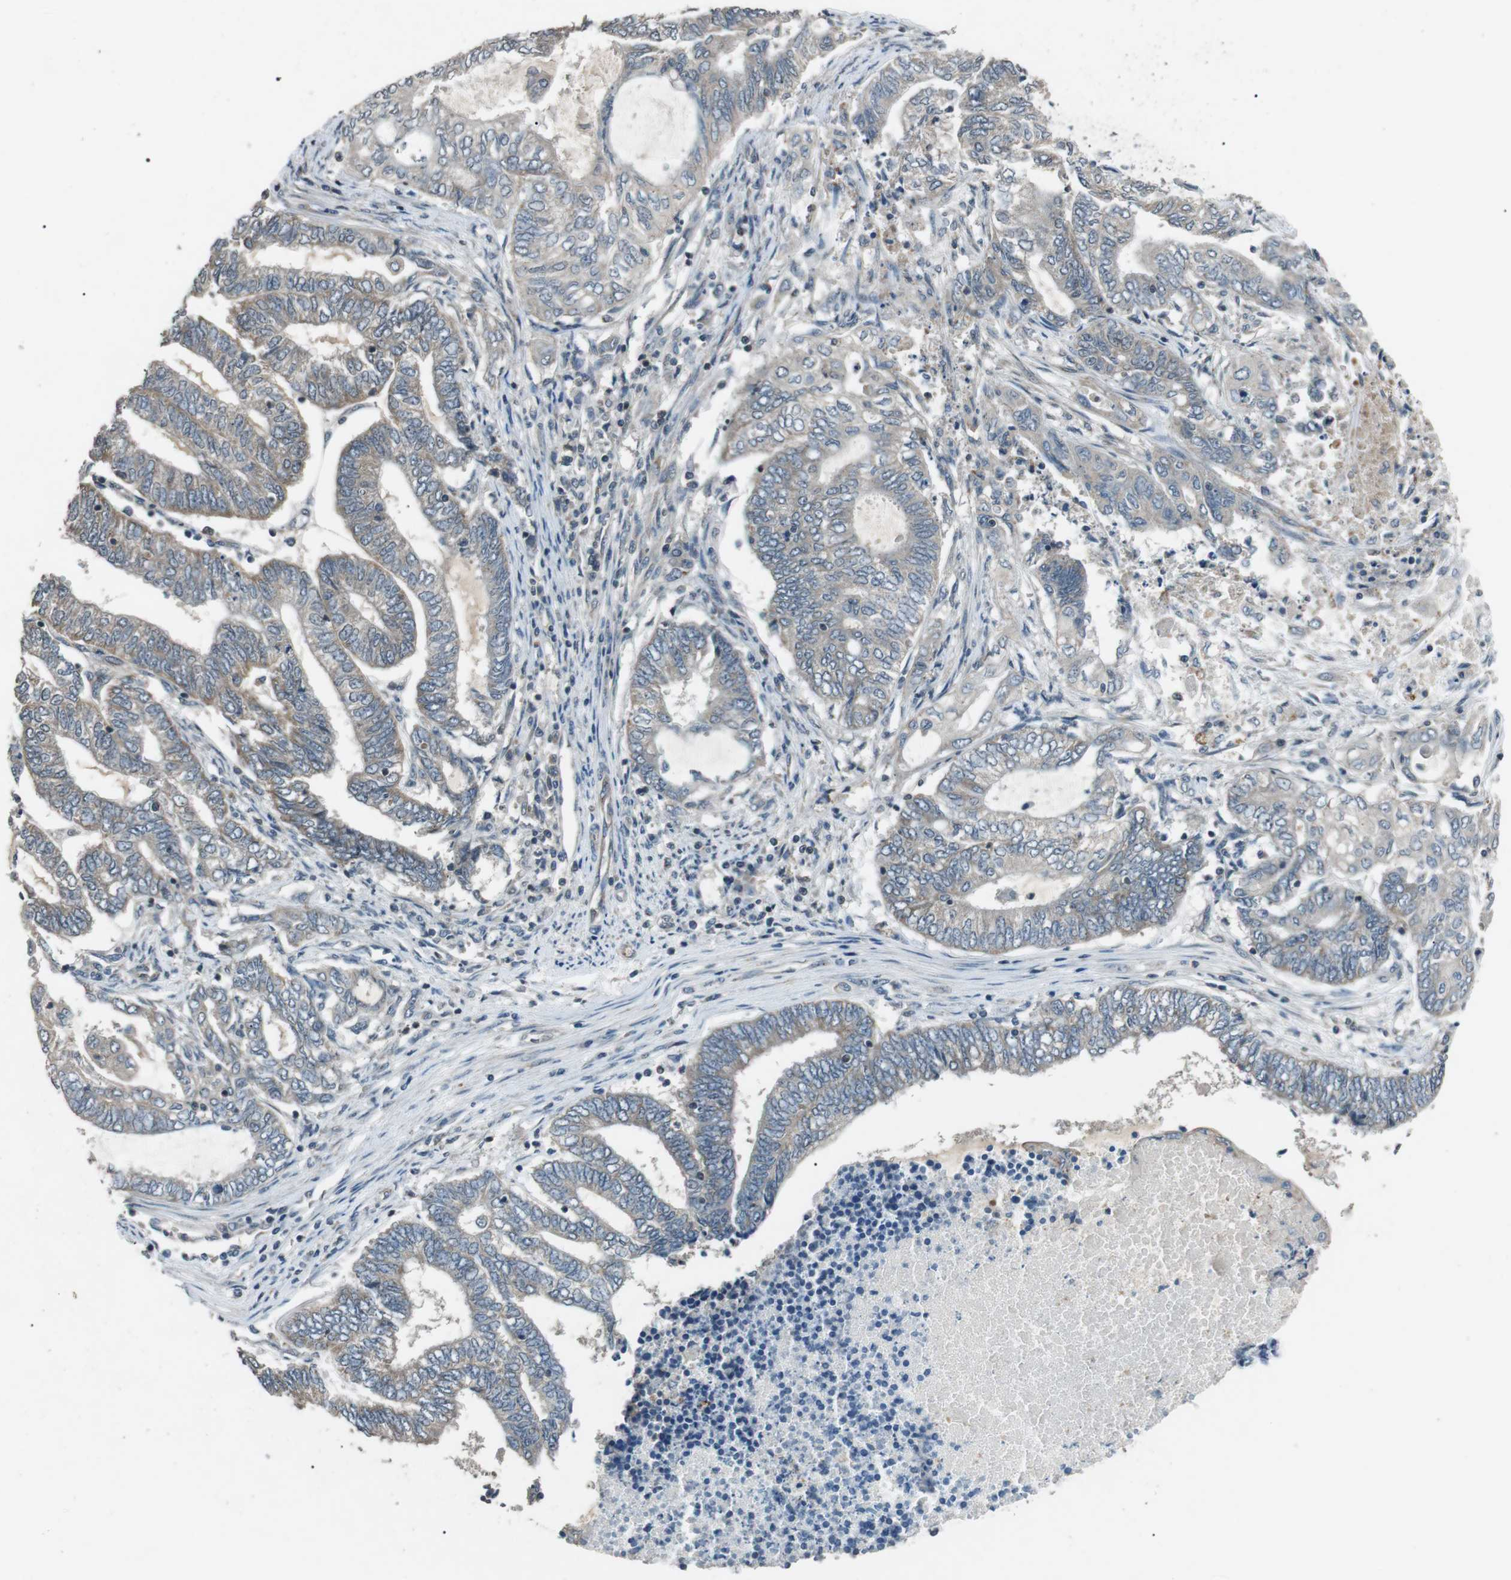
{"staining": {"intensity": "weak", "quantity": "<25%", "location": "cytoplasmic/membranous"}, "tissue": "endometrial cancer", "cell_type": "Tumor cells", "image_type": "cancer", "snomed": [{"axis": "morphology", "description": "Adenocarcinoma, NOS"}, {"axis": "topography", "description": "Uterus"}, {"axis": "topography", "description": "Endometrium"}], "caption": "The IHC histopathology image has no significant staining in tumor cells of endometrial cancer (adenocarcinoma) tissue.", "gene": "NEK7", "patient": {"sex": "female", "age": 70}}